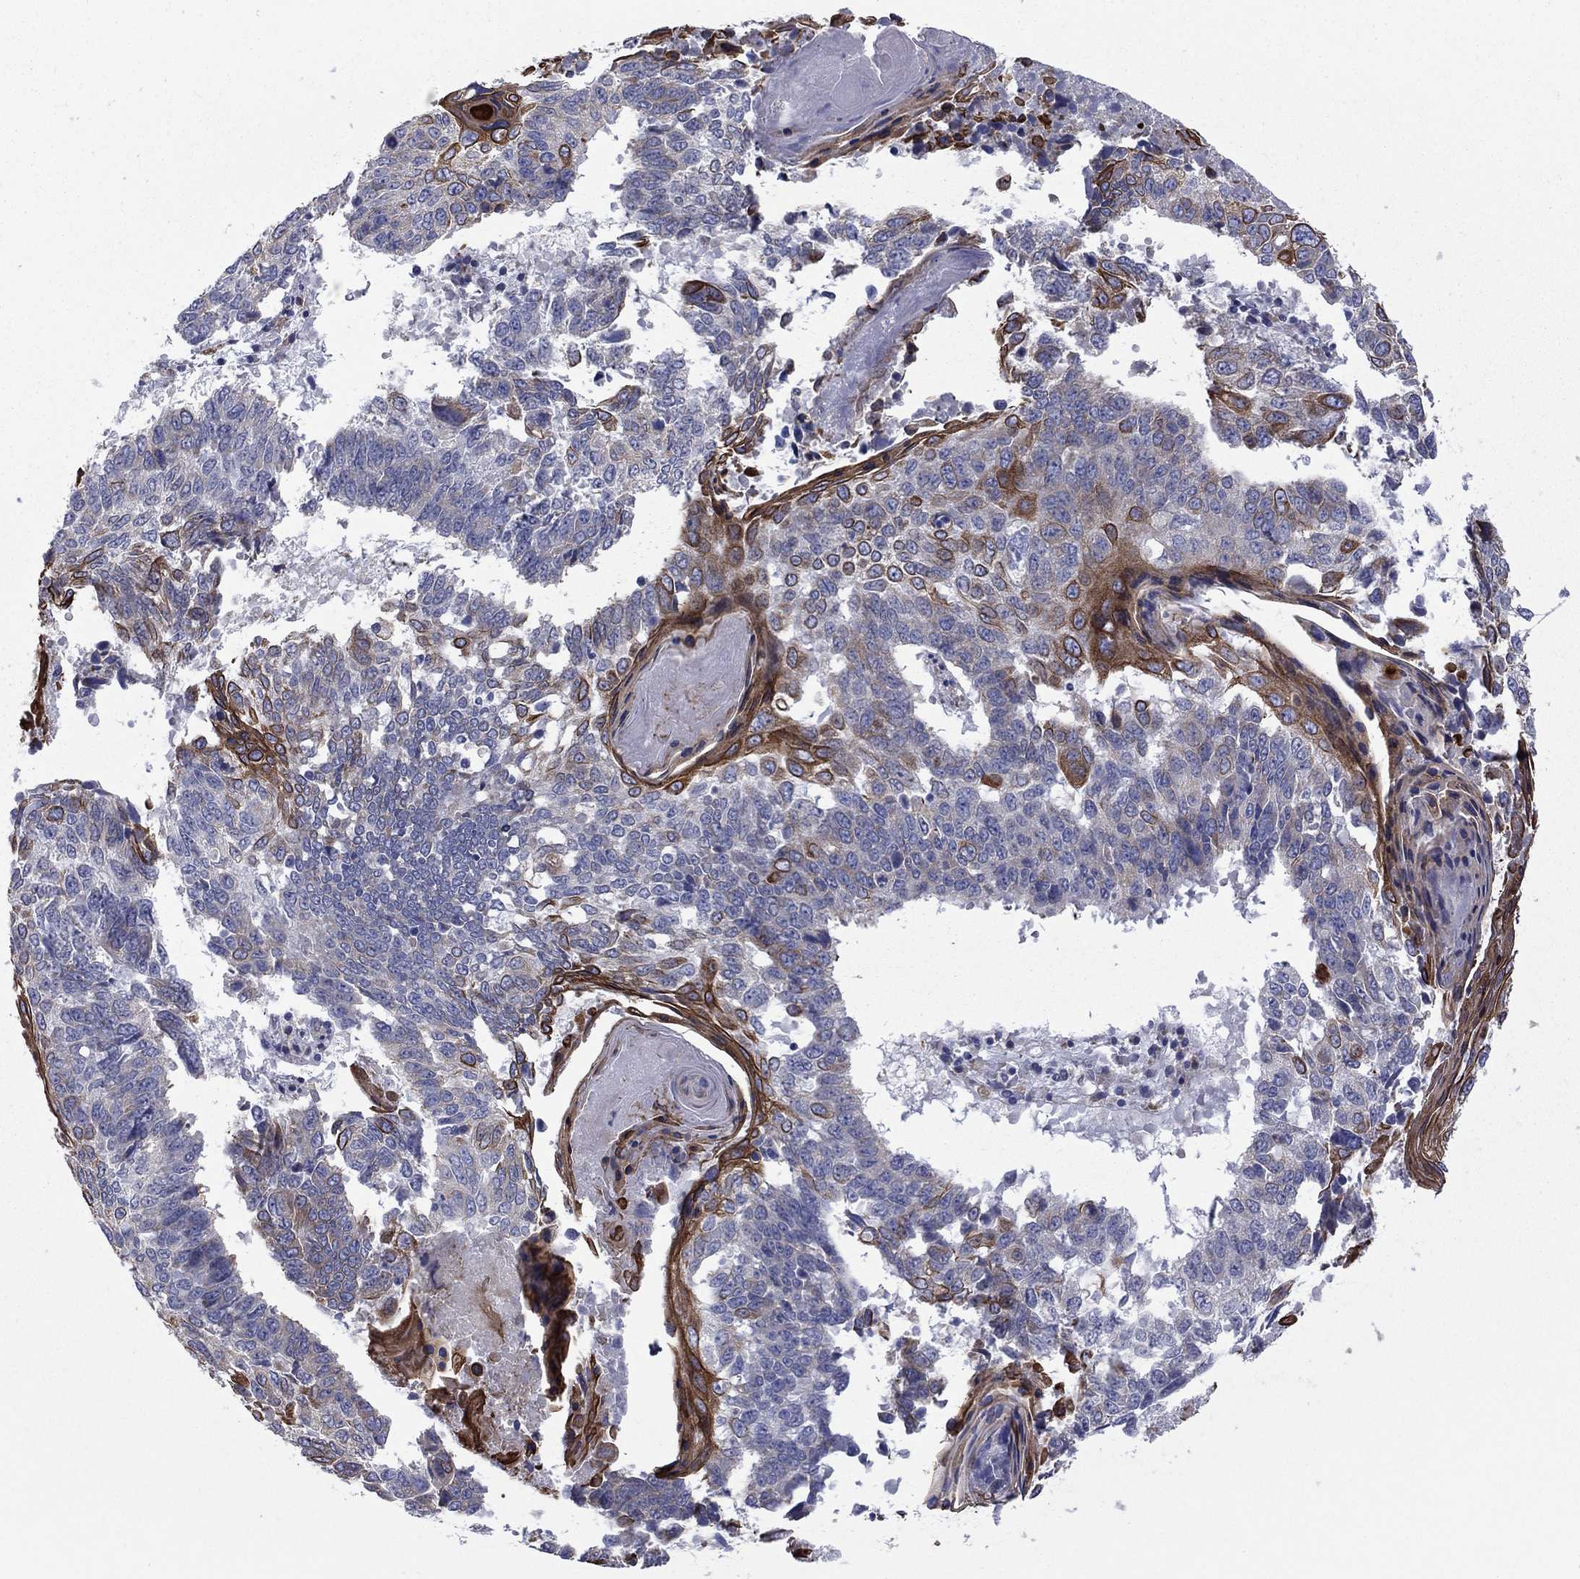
{"staining": {"intensity": "strong", "quantity": "<25%", "location": "cytoplasmic/membranous,nuclear"}, "tissue": "lung cancer", "cell_type": "Tumor cells", "image_type": "cancer", "snomed": [{"axis": "morphology", "description": "Squamous cell carcinoma, NOS"}, {"axis": "topography", "description": "Lung"}], "caption": "Protein positivity by IHC exhibits strong cytoplasmic/membranous and nuclear positivity in approximately <25% of tumor cells in squamous cell carcinoma (lung).", "gene": "TMPRSS11A", "patient": {"sex": "male", "age": 73}}